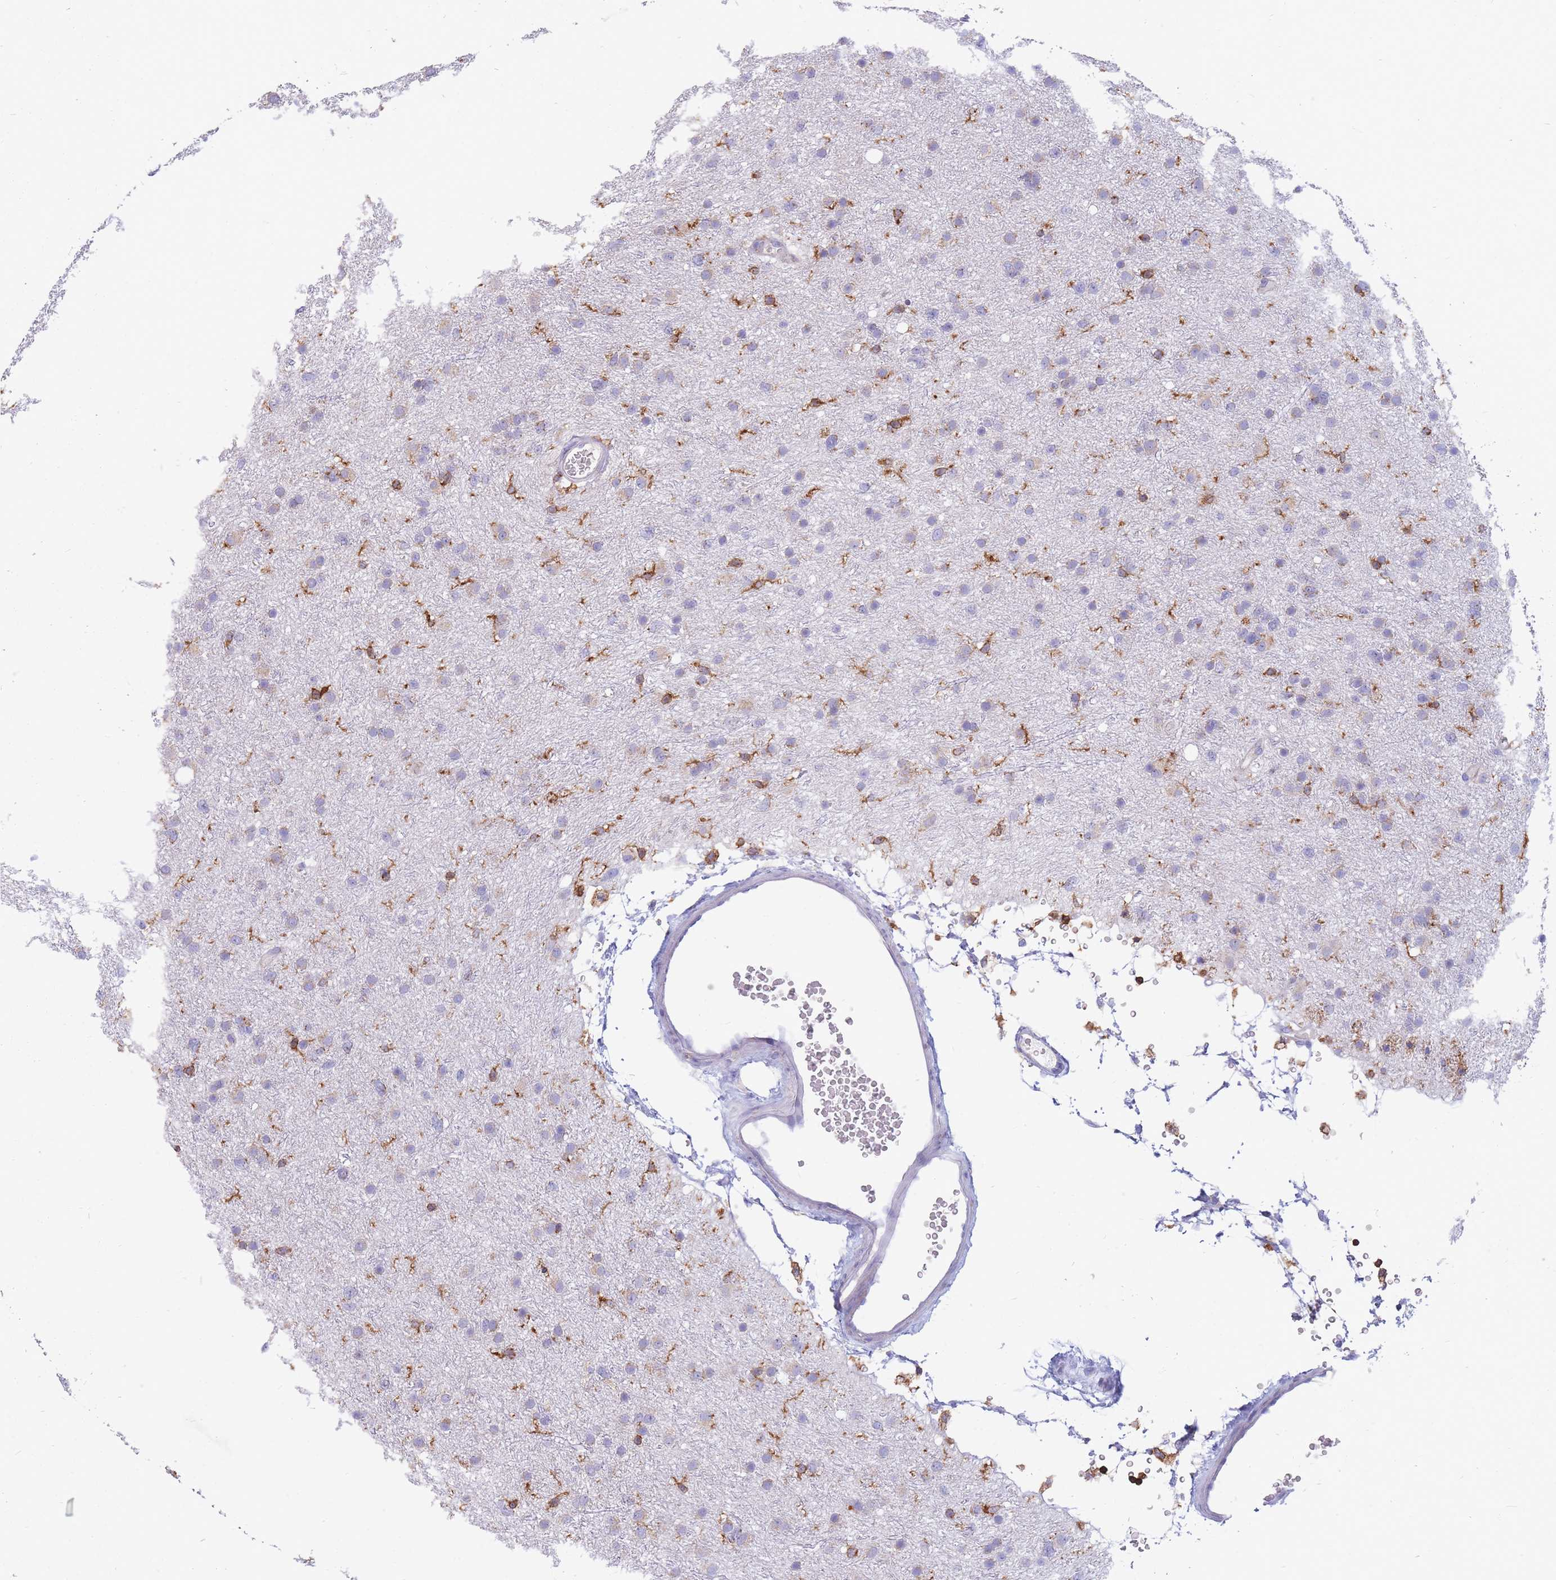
{"staining": {"intensity": "negative", "quantity": "none", "location": "none"}, "tissue": "glioma", "cell_type": "Tumor cells", "image_type": "cancer", "snomed": [{"axis": "morphology", "description": "Glioma, malignant, Low grade"}, {"axis": "topography", "description": "Cerebral cortex"}], "caption": "High magnification brightfield microscopy of glioma stained with DAB (3,3'-diaminobenzidine) (brown) and counterstained with hematoxylin (blue): tumor cells show no significant staining.", "gene": "MRPL54", "patient": {"sex": "female", "age": 39}}